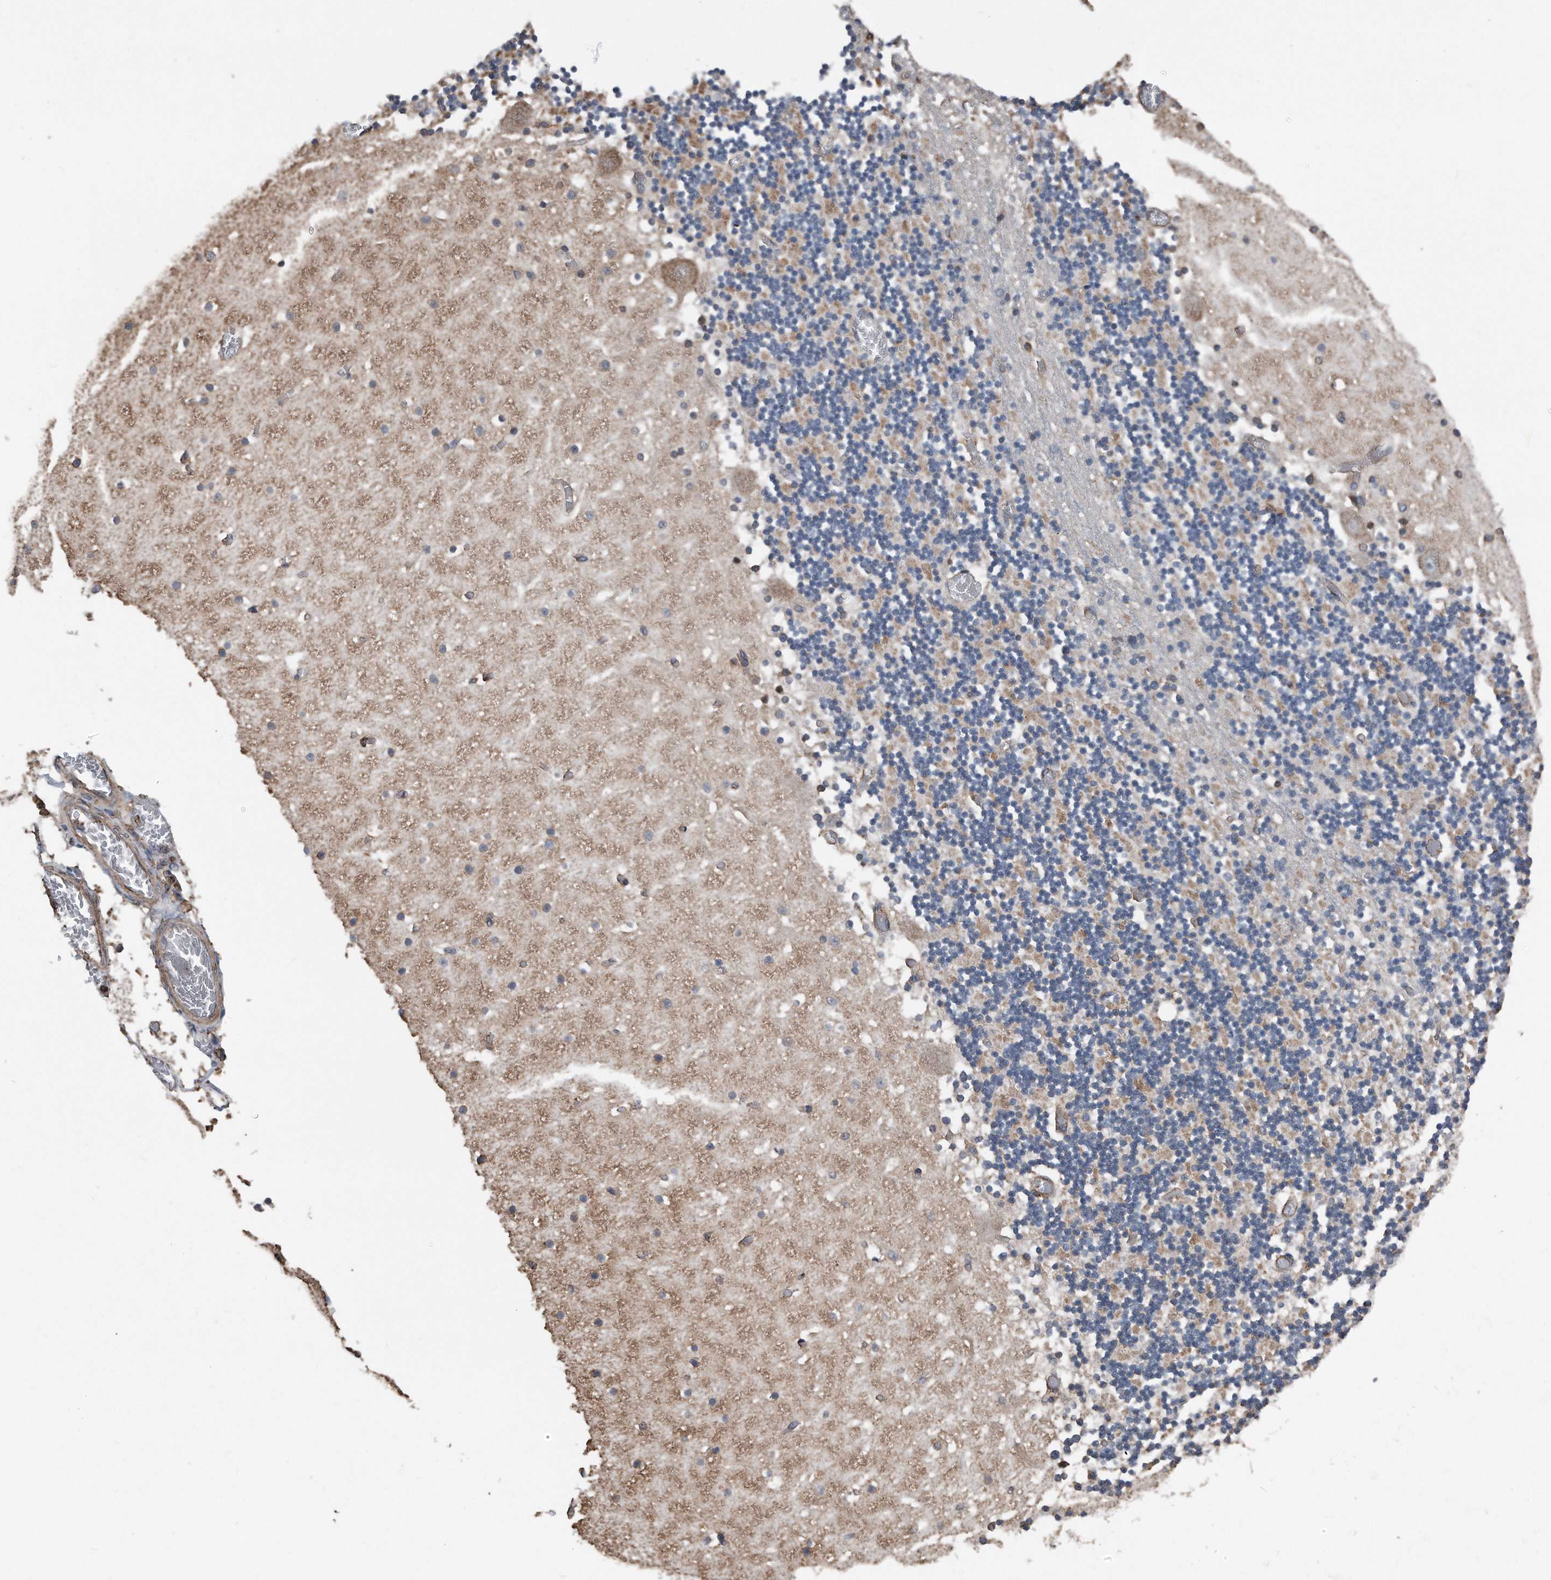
{"staining": {"intensity": "moderate", "quantity": ">75%", "location": "cytoplasmic/membranous"}, "tissue": "cerebellum", "cell_type": "Cells in granular layer", "image_type": "normal", "snomed": [{"axis": "morphology", "description": "Normal tissue, NOS"}, {"axis": "topography", "description": "Cerebellum"}], "caption": "Immunohistochemical staining of unremarkable human cerebellum shows moderate cytoplasmic/membranous protein expression in approximately >75% of cells in granular layer. (Stains: DAB in brown, nuclei in blue, Microscopy: brightfield microscopy at high magnification).", "gene": "RSPO3", "patient": {"sex": "female", "age": 28}}